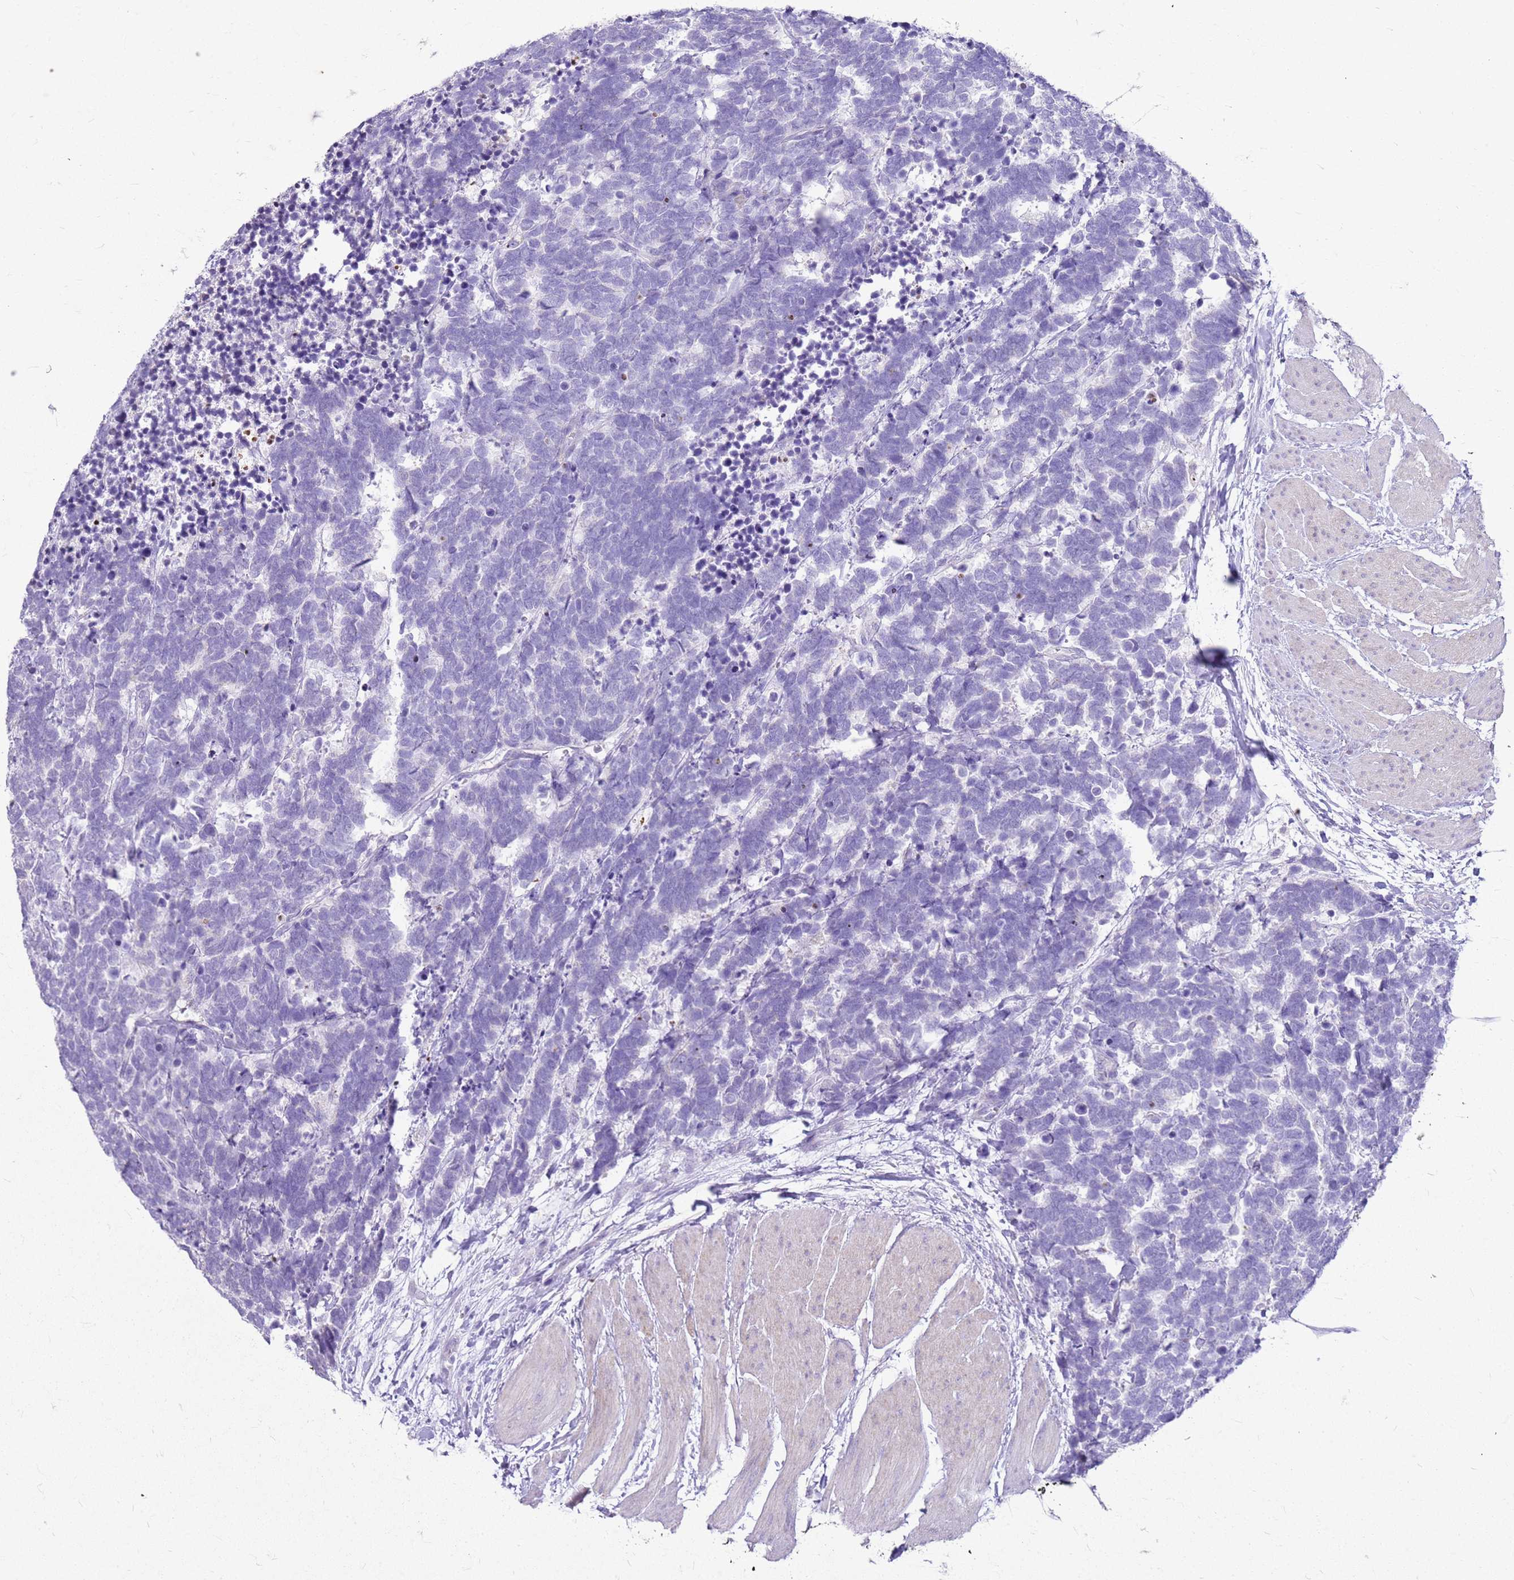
{"staining": {"intensity": "negative", "quantity": "none", "location": "none"}, "tissue": "carcinoid", "cell_type": "Tumor cells", "image_type": "cancer", "snomed": [{"axis": "morphology", "description": "Carcinoma, NOS"}, {"axis": "morphology", "description": "Carcinoid, malignant, NOS"}, {"axis": "topography", "description": "Urinary bladder"}], "caption": "An IHC image of carcinoid is shown. There is no staining in tumor cells of carcinoid.", "gene": "FABP2", "patient": {"sex": "male", "age": 57}}